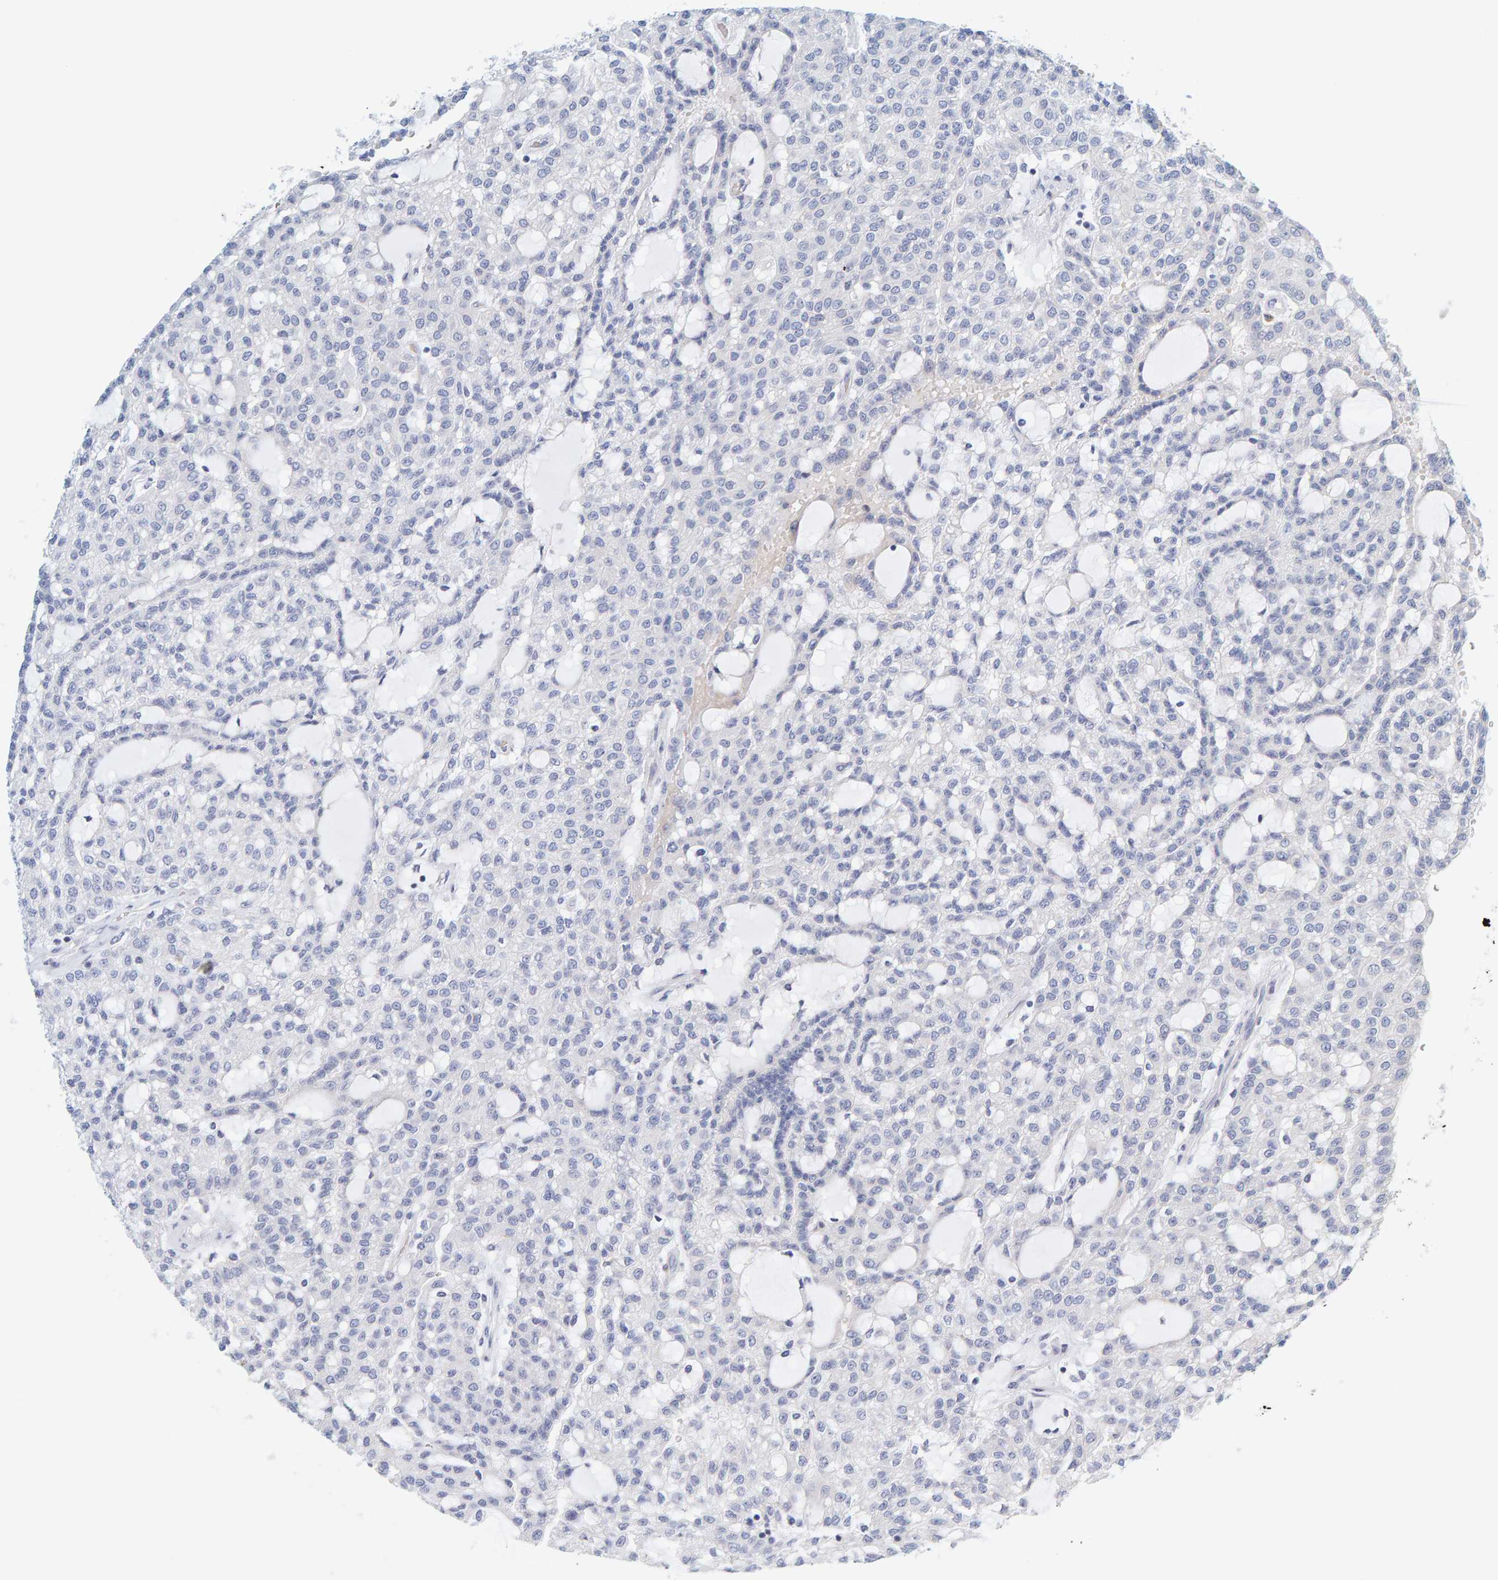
{"staining": {"intensity": "negative", "quantity": "none", "location": "none"}, "tissue": "renal cancer", "cell_type": "Tumor cells", "image_type": "cancer", "snomed": [{"axis": "morphology", "description": "Adenocarcinoma, NOS"}, {"axis": "topography", "description": "Kidney"}], "caption": "An image of human renal adenocarcinoma is negative for staining in tumor cells.", "gene": "MOG", "patient": {"sex": "male", "age": 63}}